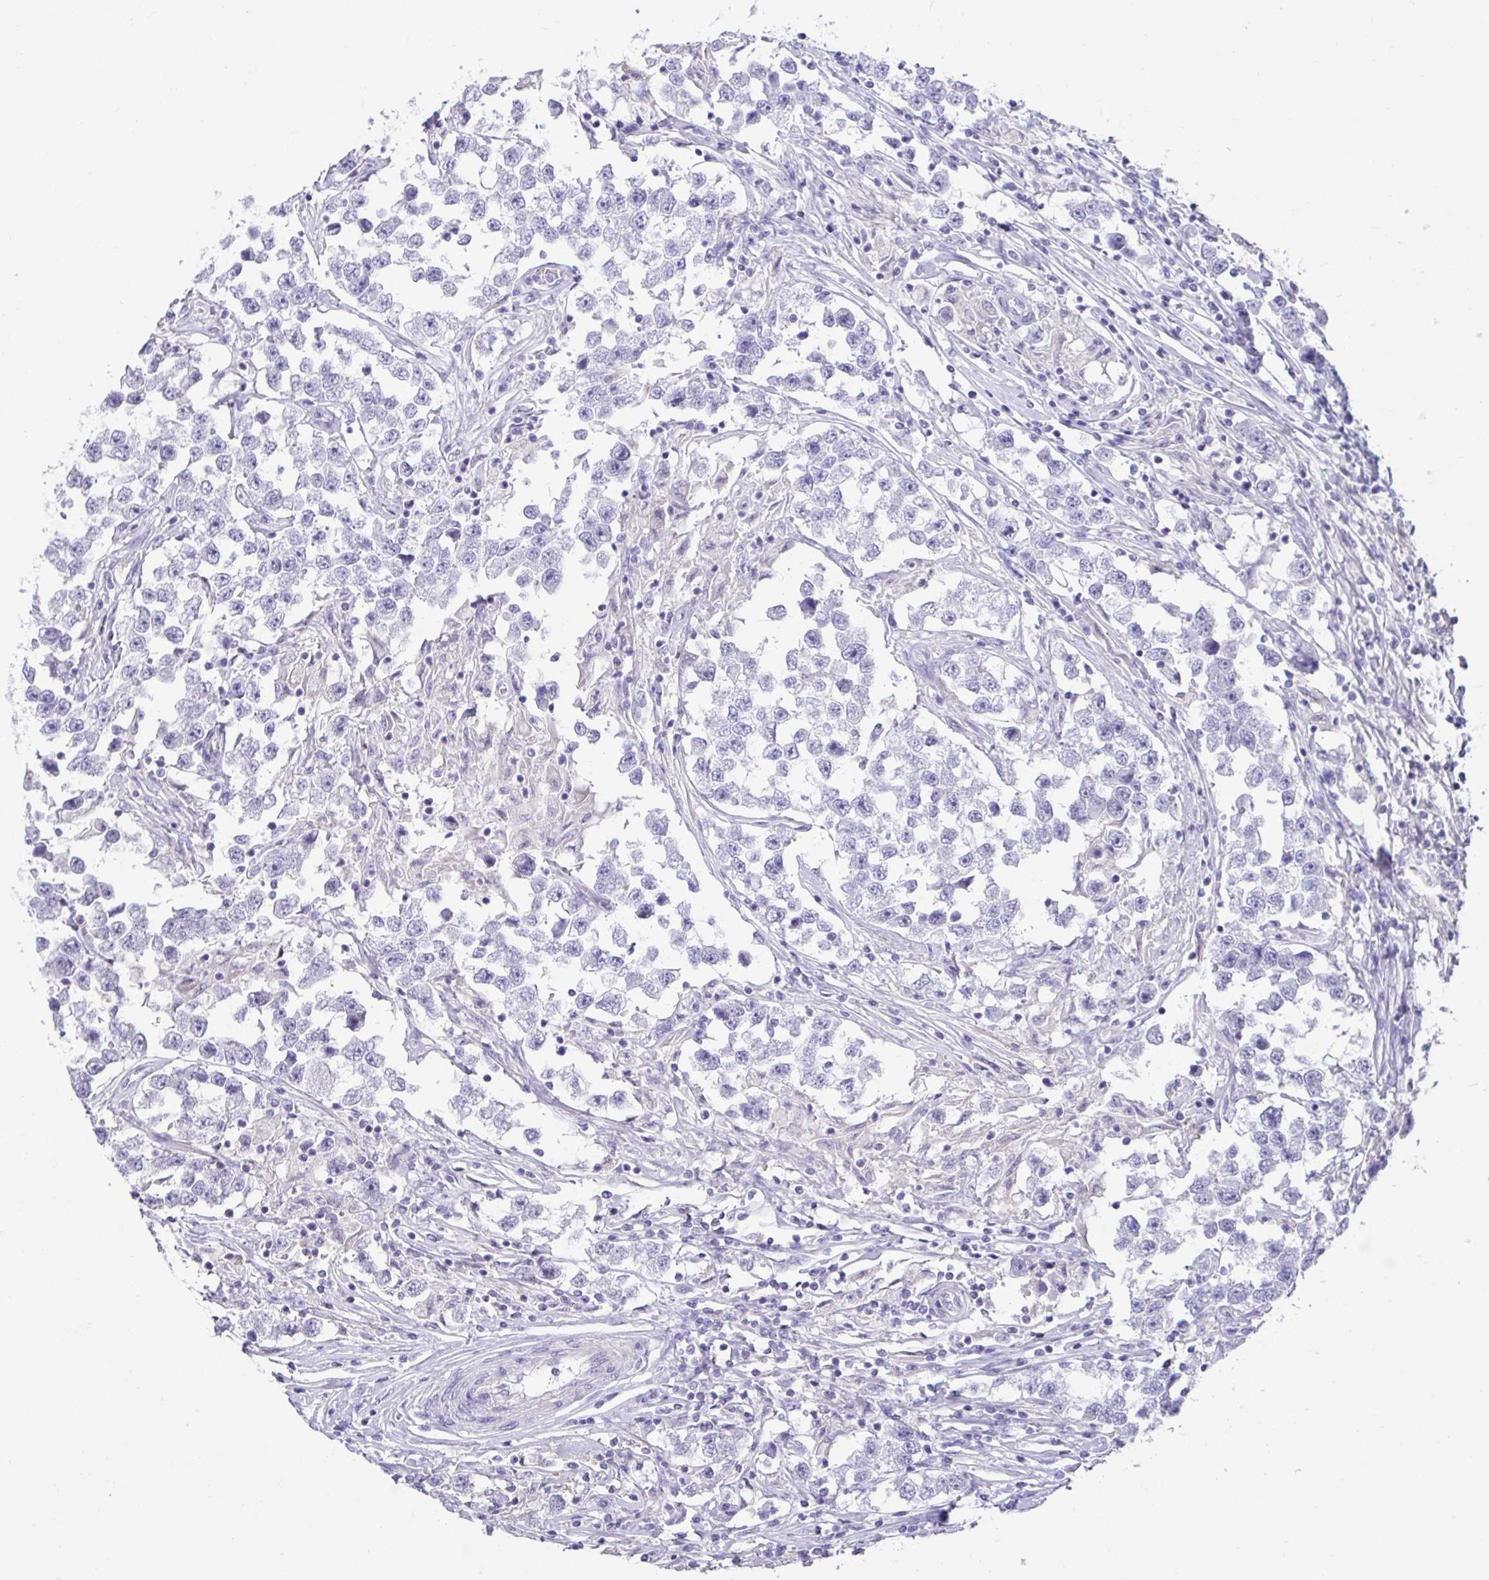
{"staining": {"intensity": "negative", "quantity": "none", "location": "none"}, "tissue": "testis cancer", "cell_type": "Tumor cells", "image_type": "cancer", "snomed": [{"axis": "morphology", "description": "Seminoma, NOS"}, {"axis": "topography", "description": "Testis"}], "caption": "DAB immunohistochemical staining of human seminoma (testis) displays no significant staining in tumor cells. Nuclei are stained in blue.", "gene": "CXCR1", "patient": {"sex": "male", "age": 46}}